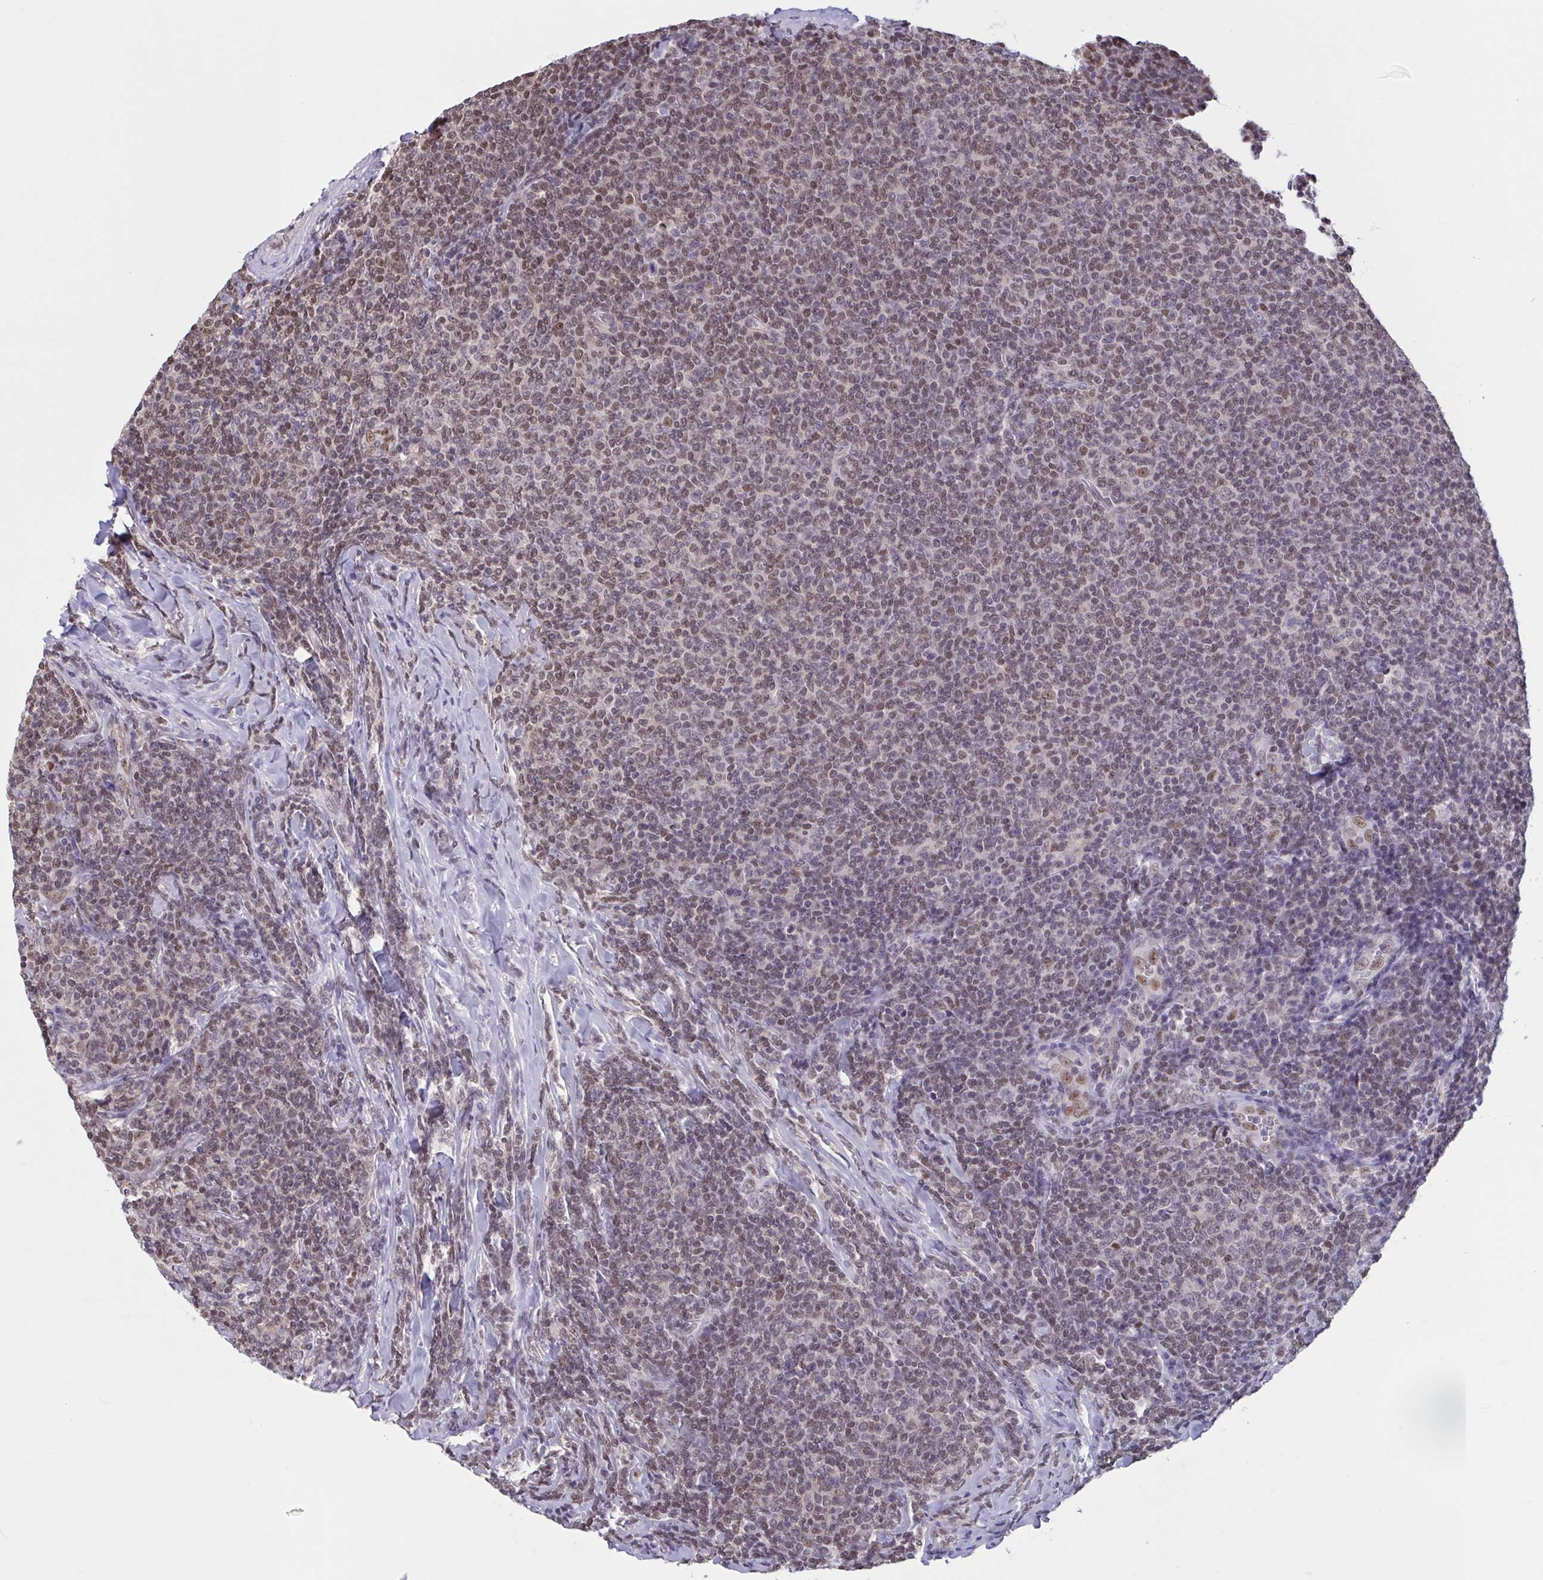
{"staining": {"intensity": "moderate", "quantity": "25%-75%", "location": "nuclear"}, "tissue": "lymphoma", "cell_type": "Tumor cells", "image_type": "cancer", "snomed": [{"axis": "morphology", "description": "Malignant lymphoma, non-Hodgkin's type, Low grade"}, {"axis": "topography", "description": "Lymph node"}], "caption": "A high-resolution image shows immunohistochemistry staining of lymphoma, which shows moderate nuclear expression in approximately 25%-75% of tumor cells.", "gene": "RBL1", "patient": {"sex": "male", "age": 52}}